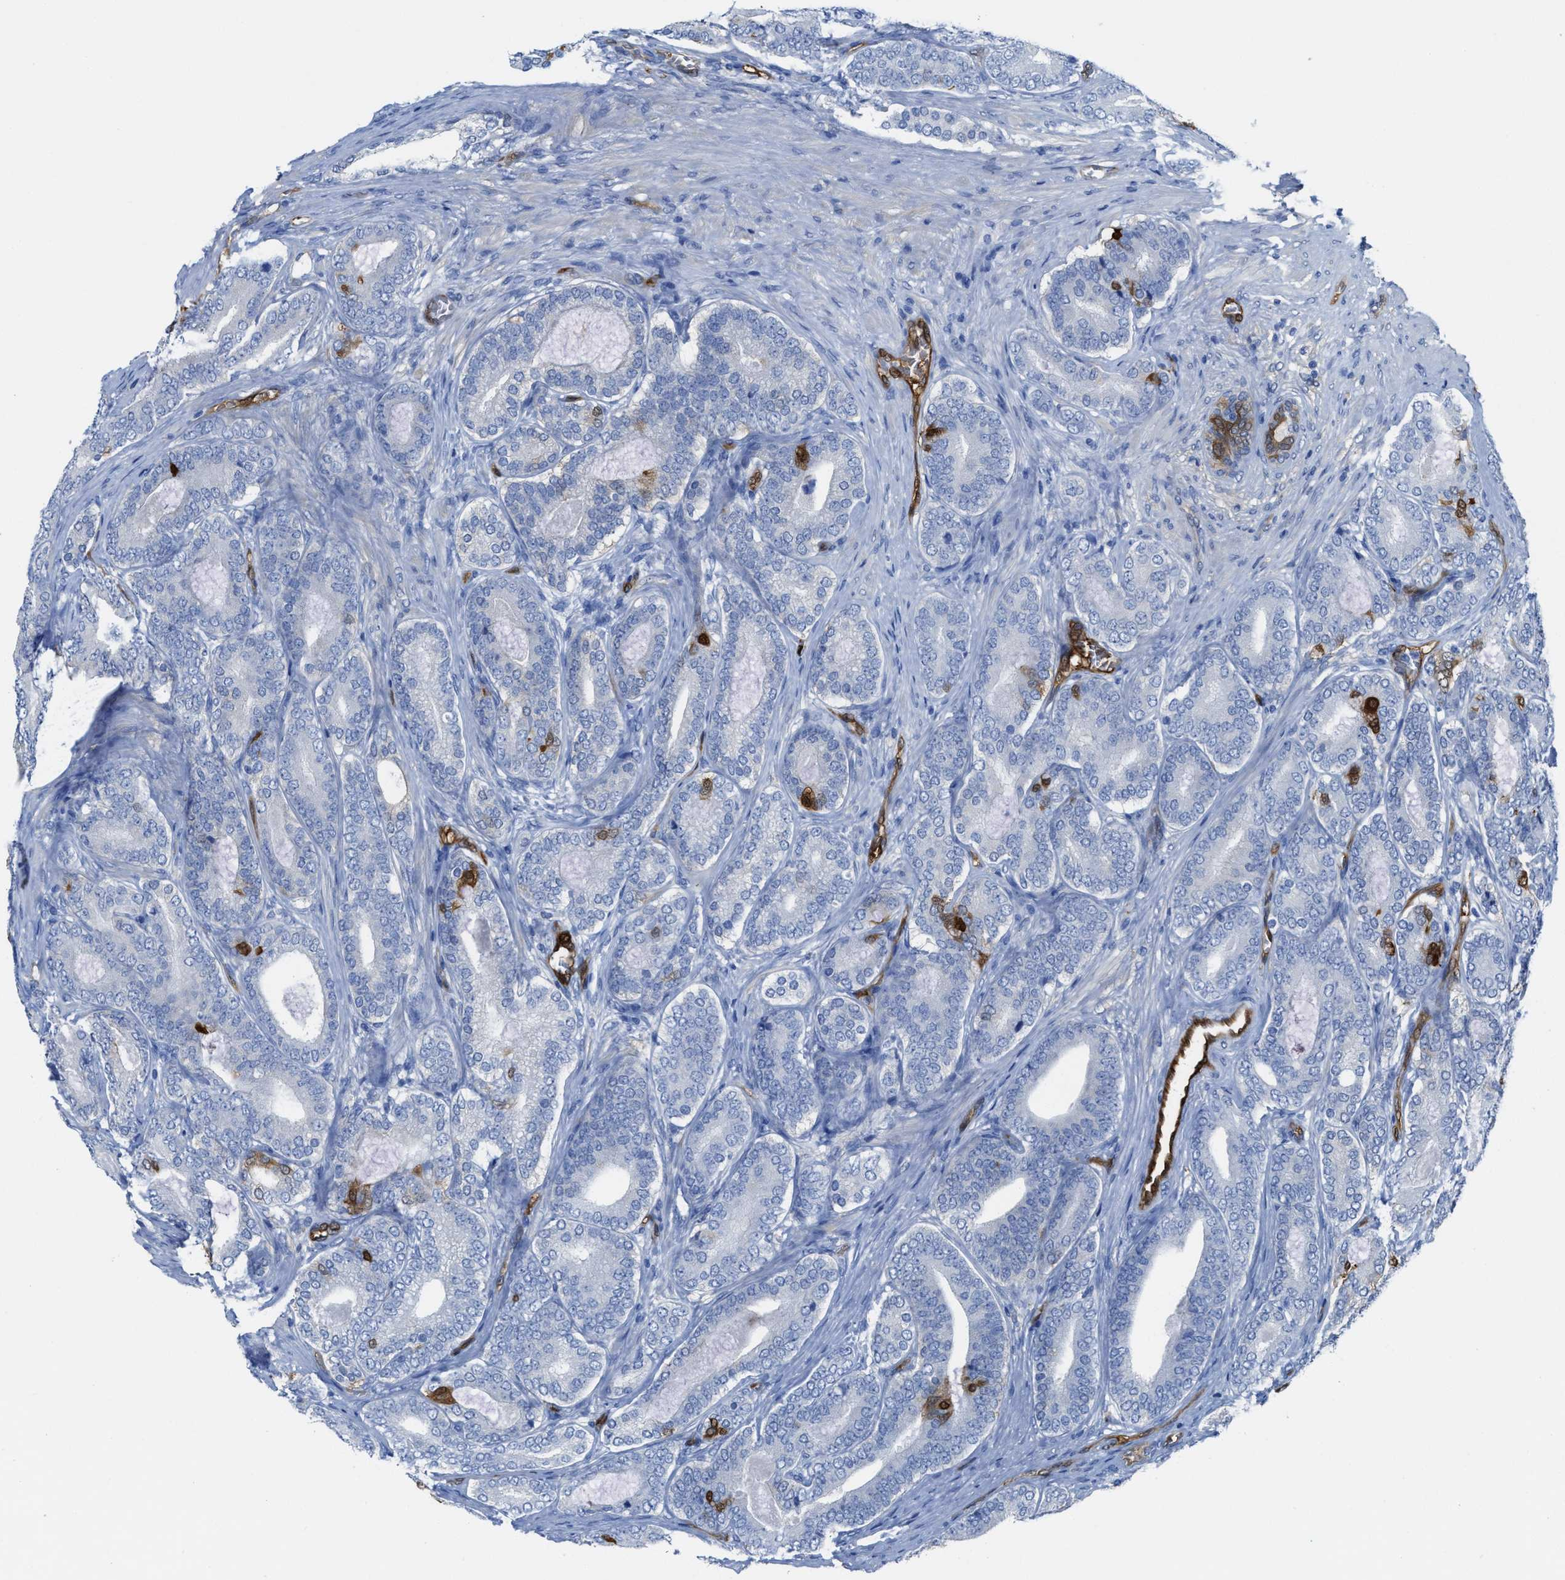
{"staining": {"intensity": "negative", "quantity": "none", "location": "none"}, "tissue": "prostate cancer", "cell_type": "Tumor cells", "image_type": "cancer", "snomed": [{"axis": "morphology", "description": "Adenocarcinoma, High grade"}, {"axis": "topography", "description": "Prostate"}], "caption": "Prostate cancer (adenocarcinoma (high-grade)) stained for a protein using immunohistochemistry displays no expression tumor cells.", "gene": "ASS1", "patient": {"sex": "male", "age": 60}}